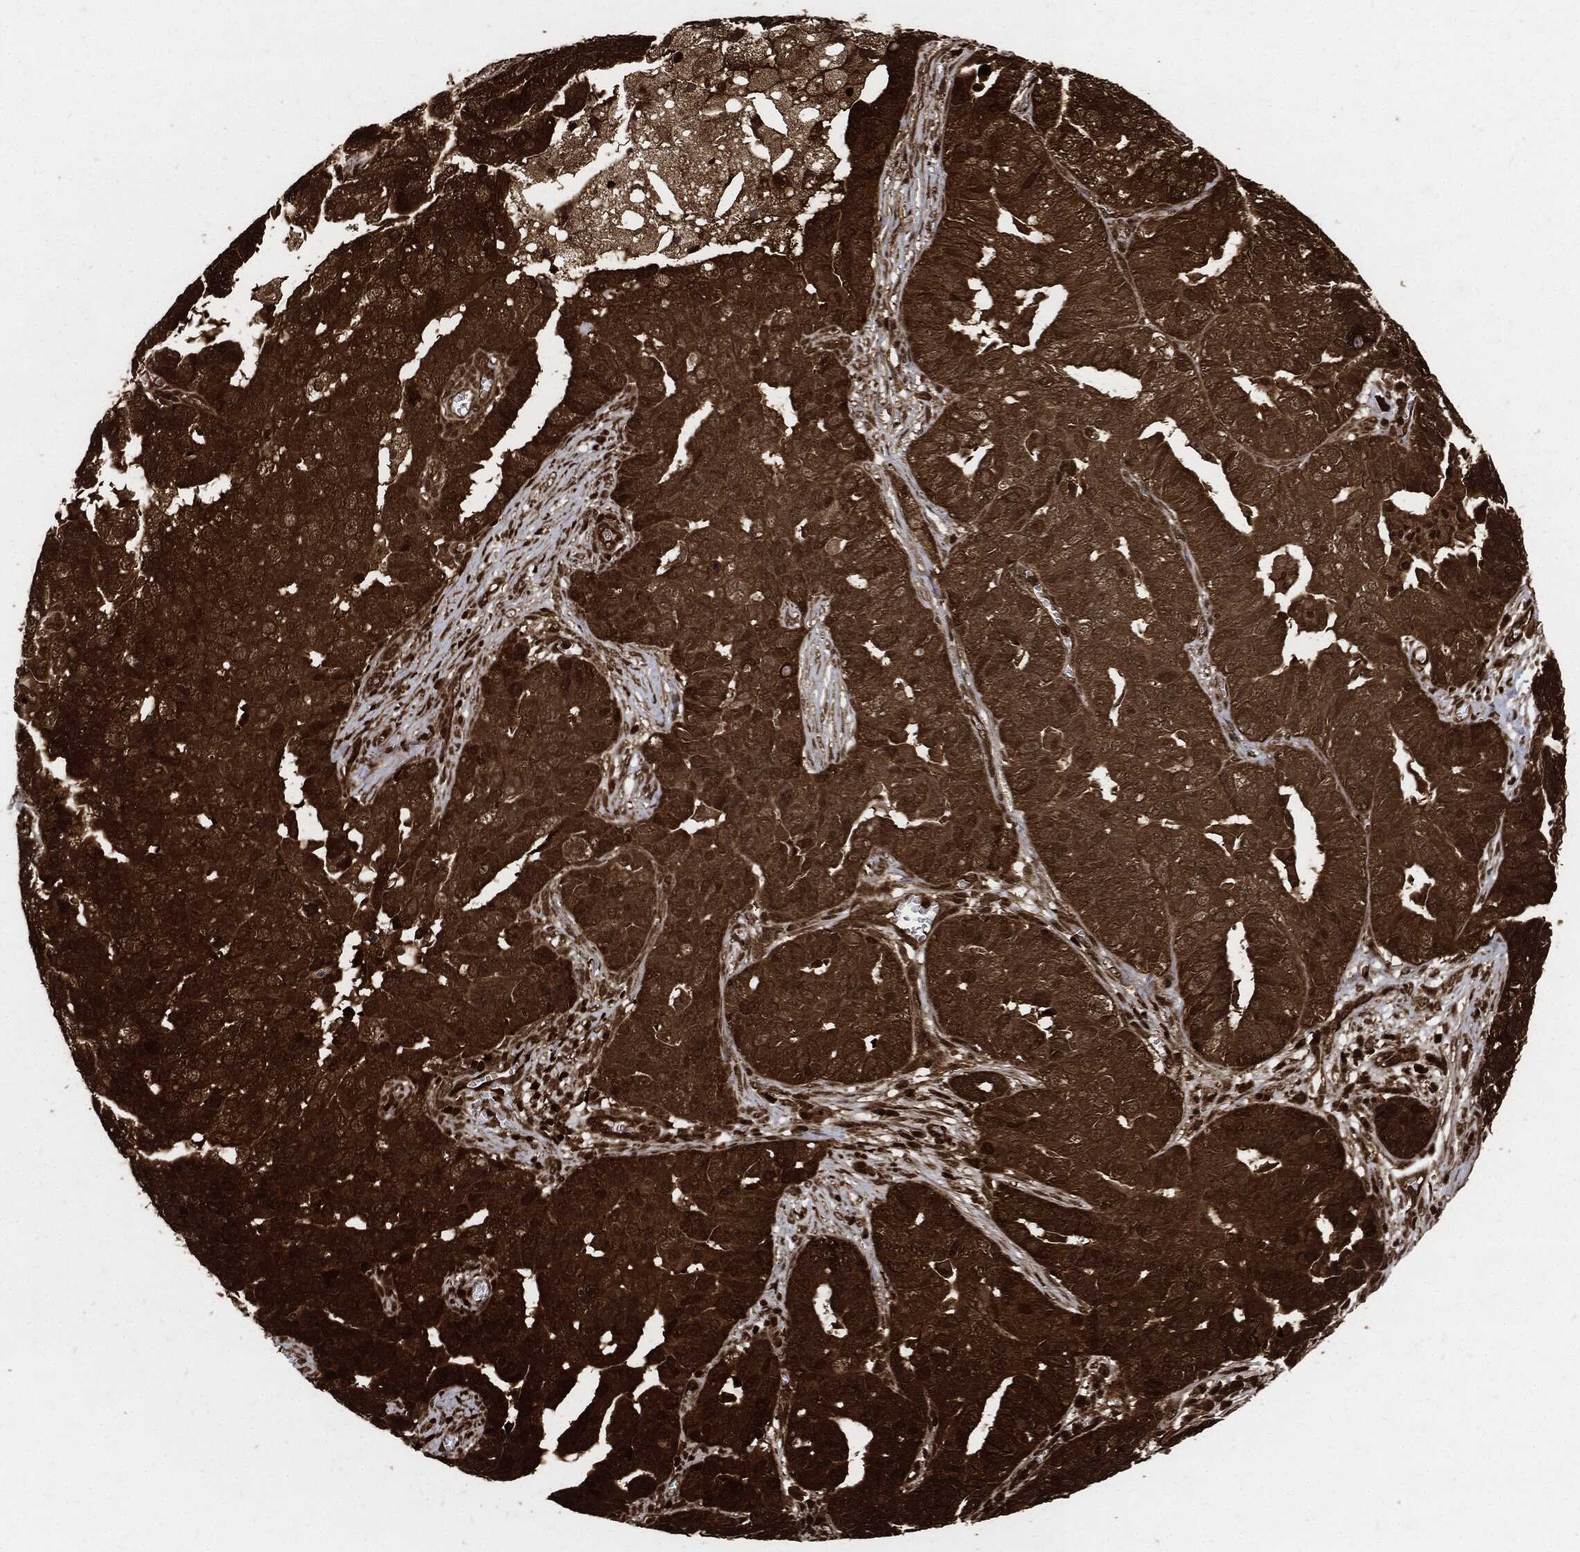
{"staining": {"intensity": "strong", "quantity": ">75%", "location": "cytoplasmic/membranous"}, "tissue": "ovarian cancer", "cell_type": "Tumor cells", "image_type": "cancer", "snomed": [{"axis": "morphology", "description": "Carcinoma, endometroid"}, {"axis": "topography", "description": "Soft tissue"}, {"axis": "topography", "description": "Ovary"}], "caption": "Immunohistochemistry (DAB (3,3'-diaminobenzidine)) staining of human ovarian cancer reveals strong cytoplasmic/membranous protein positivity in approximately >75% of tumor cells. Nuclei are stained in blue.", "gene": "YWHAB", "patient": {"sex": "female", "age": 52}}